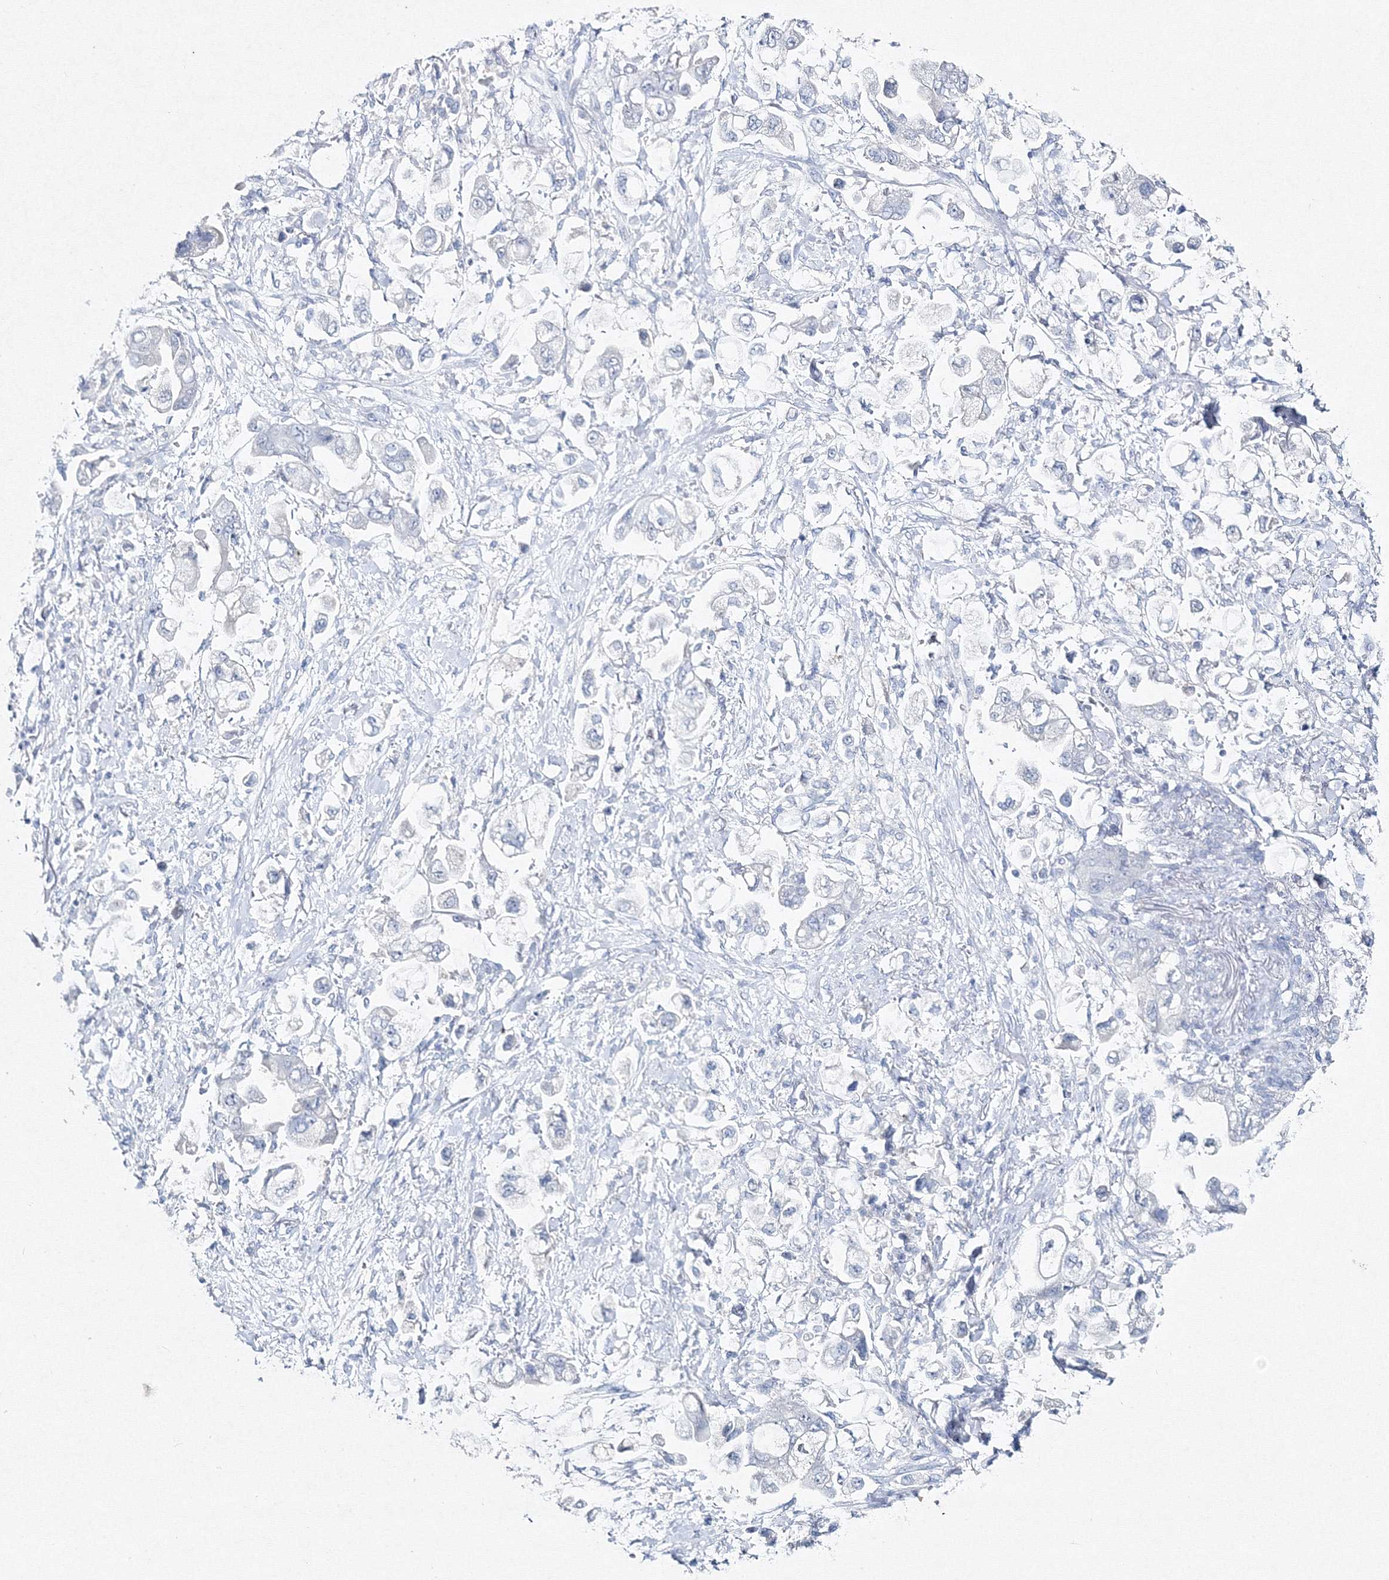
{"staining": {"intensity": "negative", "quantity": "none", "location": "none"}, "tissue": "stomach cancer", "cell_type": "Tumor cells", "image_type": "cancer", "snomed": [{"axis": "morphology", "description": "Adenocarcinoma, NOS"}, {"axis": "topography", "description": "Stomach"}], "caption": "Stomach cancer was stained to show a protein in brown. There is no significant staining in tumor cells.", "gene": "GCKR", "patient": {"sex": "male", "age": 62}}